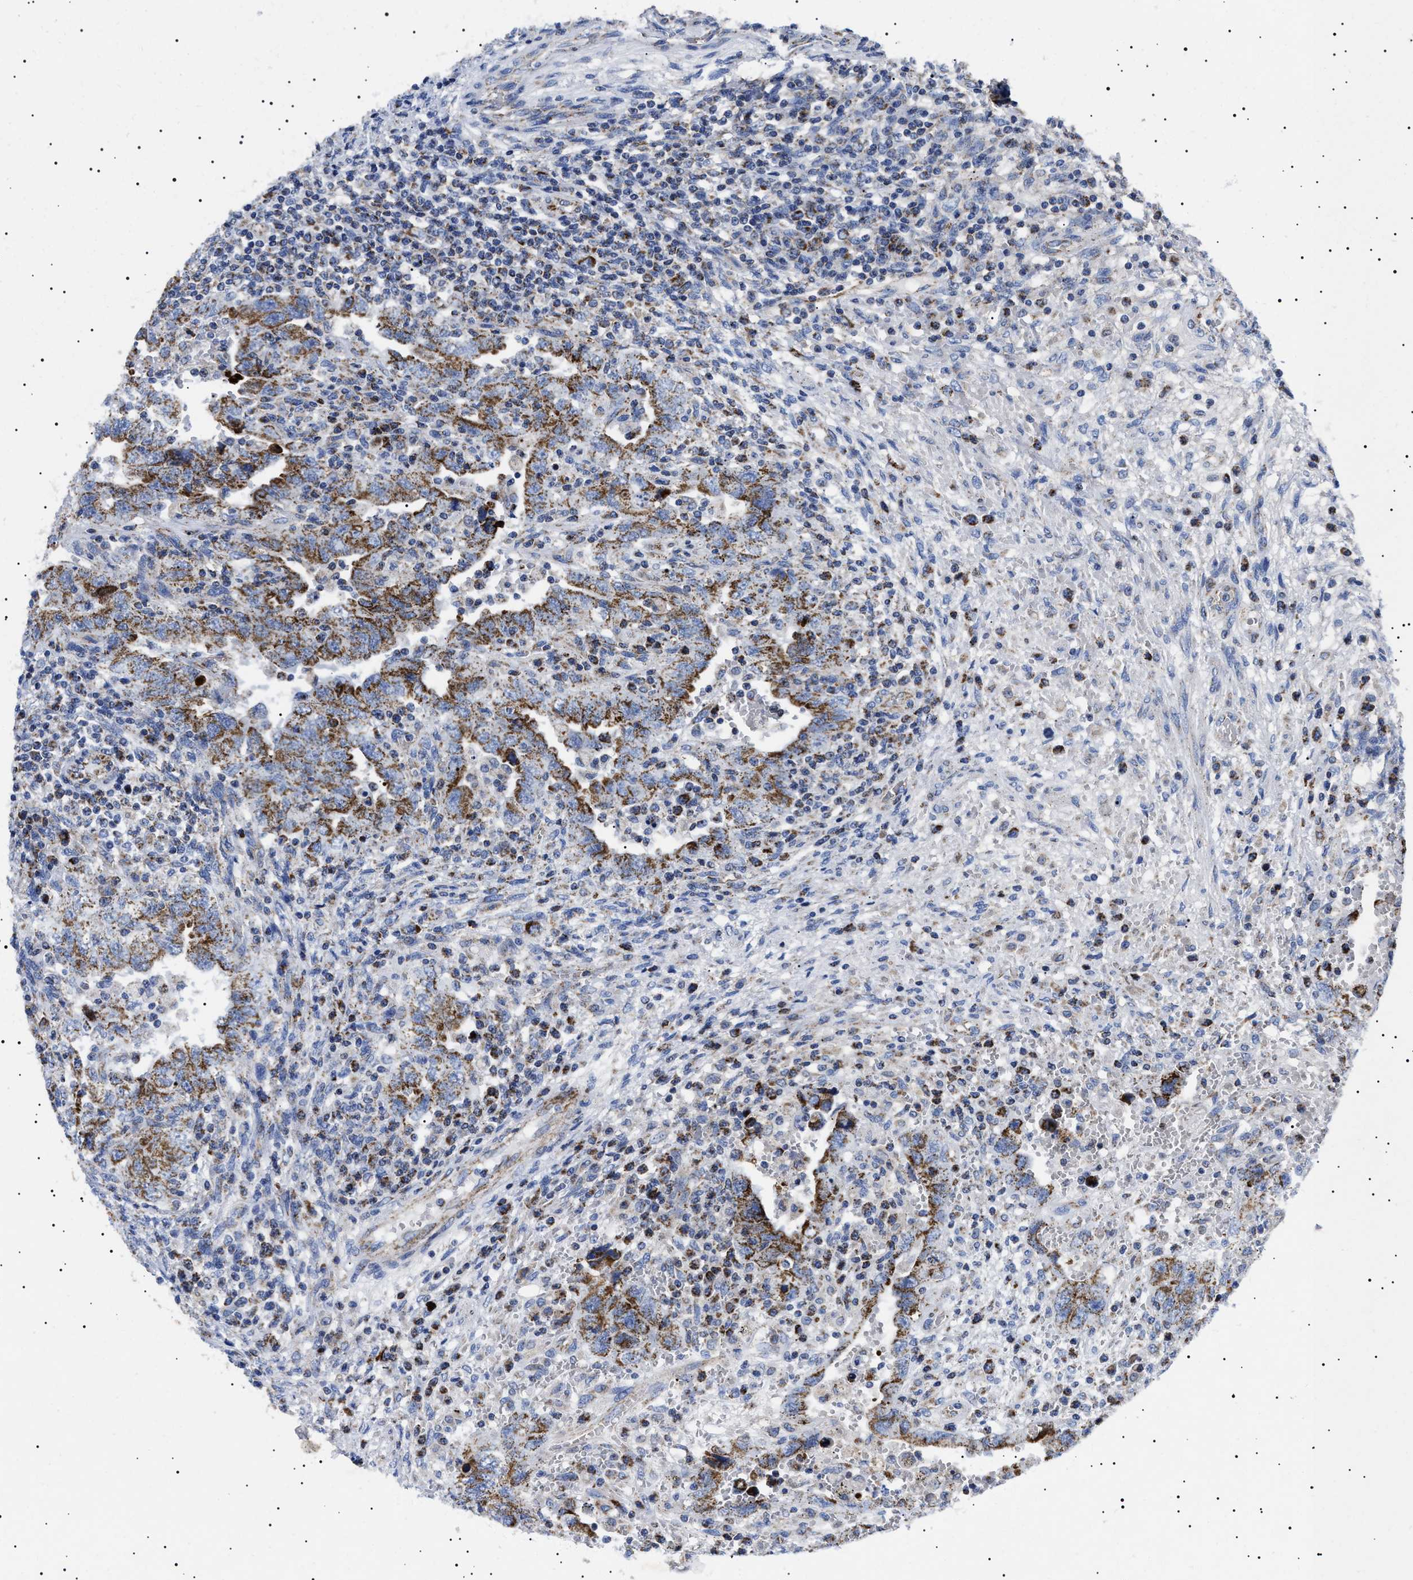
{"staining": {"intensity": "strong", "quantity": ">75%", "location": "cytoplasmic/membranous"}, "tissue": "testis cancer", "cell_type": "Tumor cells", "image_type": "cancer", "snomed": [{"axis": "morphology", "description": "Carcinoma, Embryonal, NOS"}, {"axis": "topography", "description": "Testis"}], "caption": "There is high levels of strong cytoplasmic/membranous positivity in tumor cells of embryonal carcinoma (testis), as demonstrated by immunohistochemical staining (brown color).", "gene": "CHRDL2", "patient": {"sex": "male", "age": 26}}